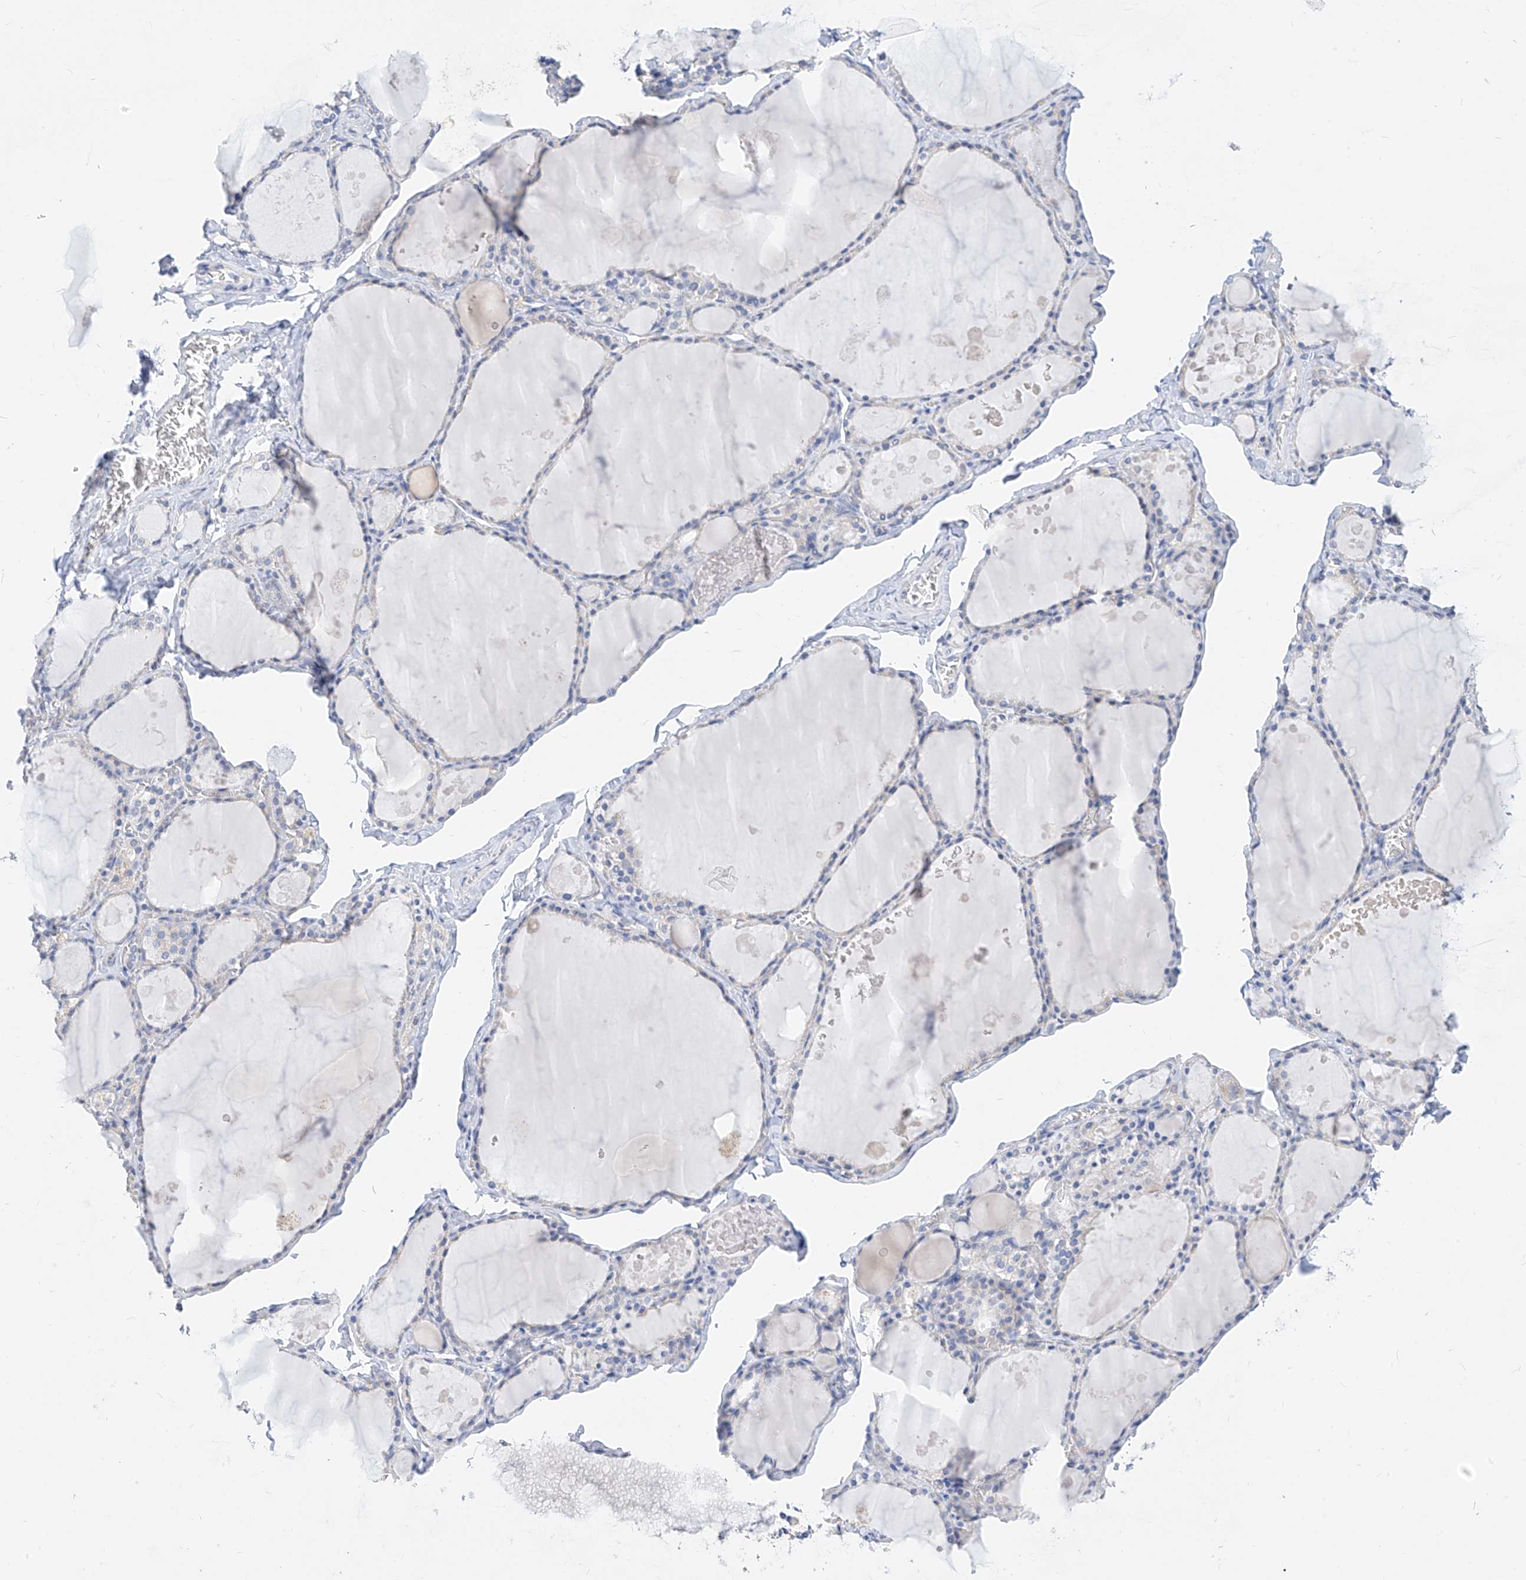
{"staining": {"intensity": "negative", "quantity": "none", "location": "none"}, "tissue": "thyroid gland", "cell_type": "Glandular cells", "image_type": "normal", "snomed": [{"axis": "morphology", "description": "Normal tissue, NOS"}, {"axis": "topography", "description": "Thyroid gland"}], "caption": "This is an IHC photomicrograph of normal human thyroid gland. There is no staining in glandular cells.", "gene": "ZZEF1", "patient": {"sex": "male", "age": 56}}